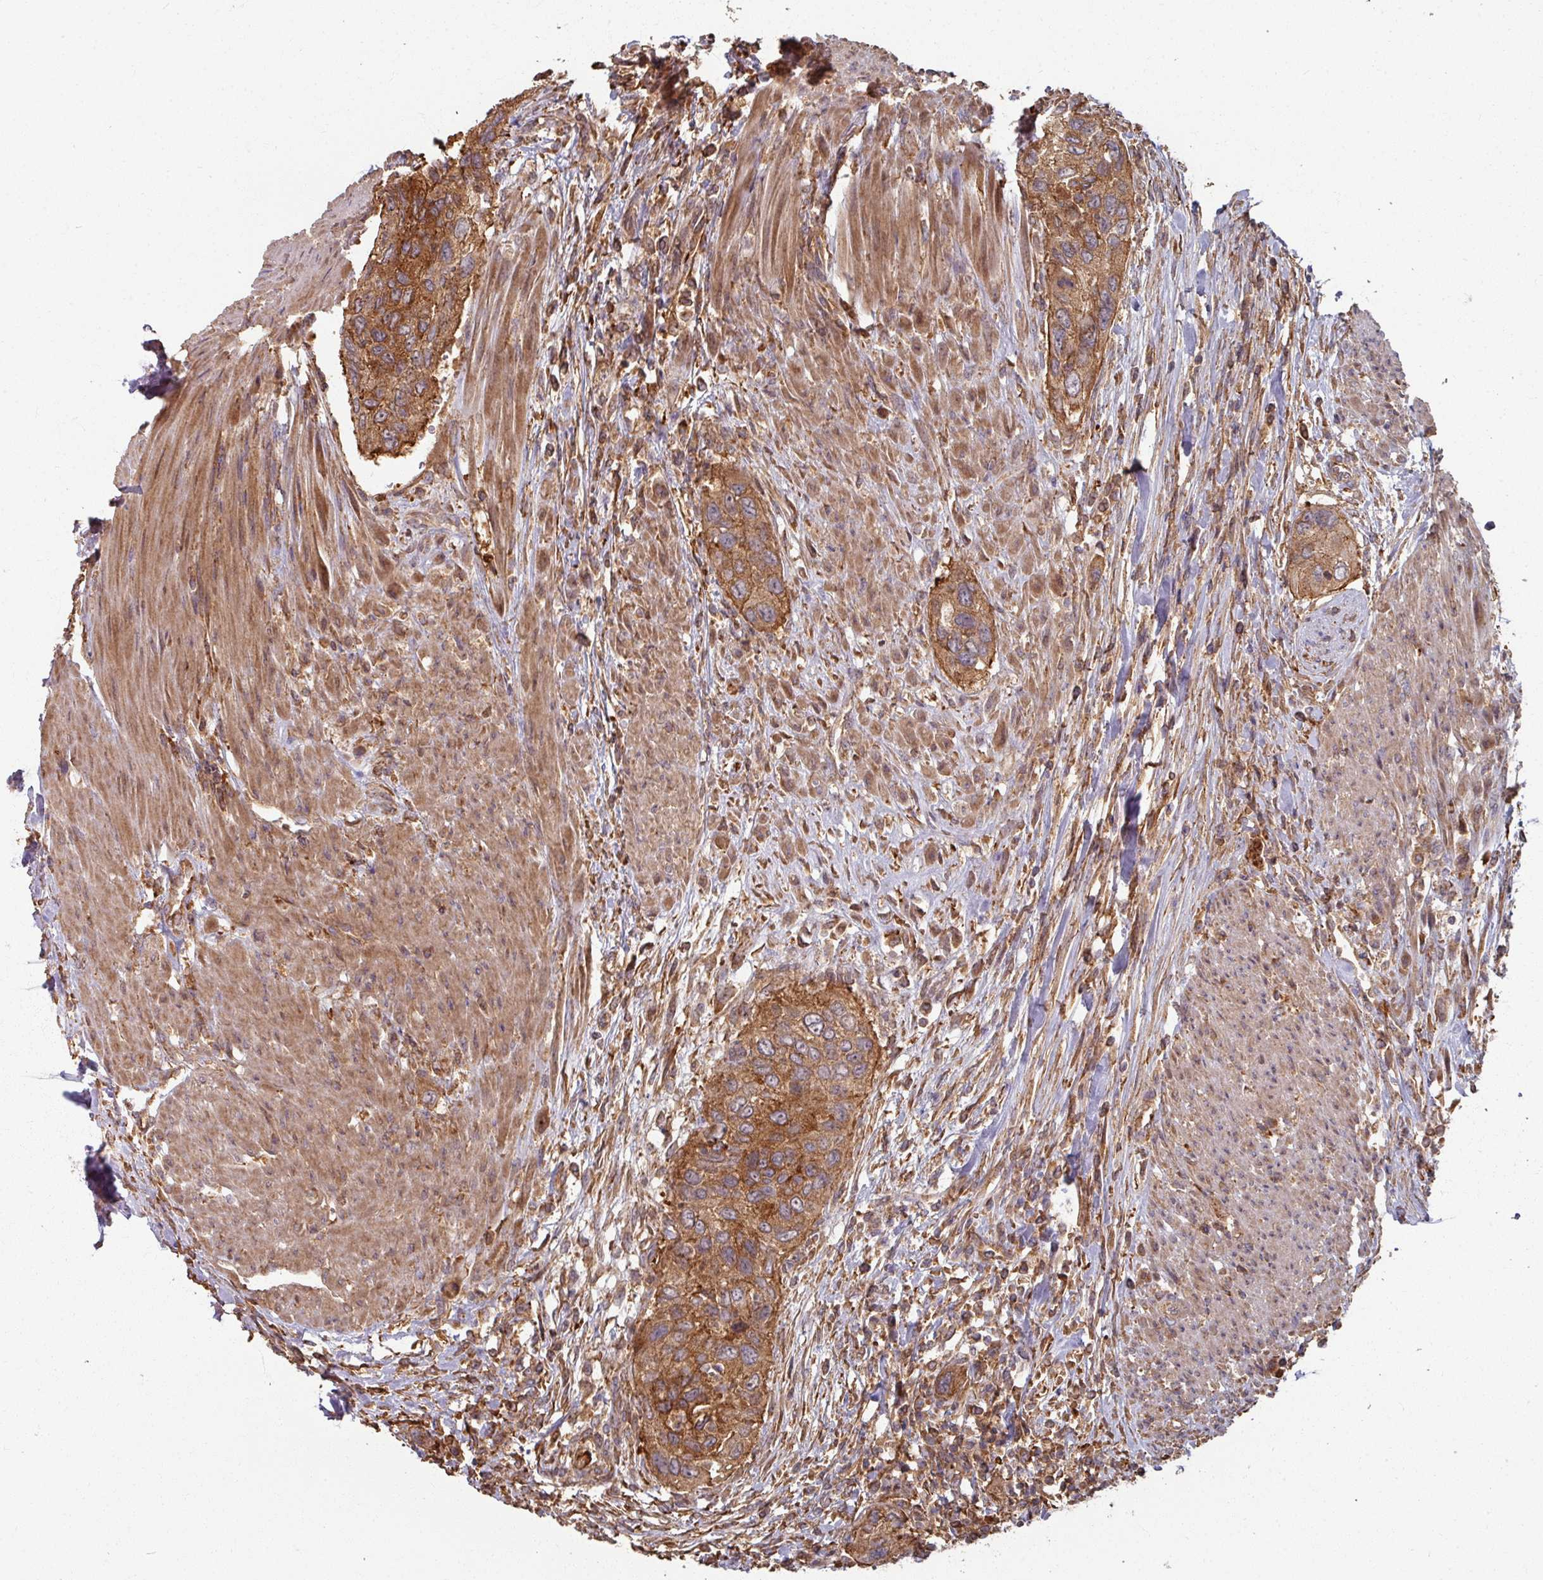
{"staining": {"intensity": "moderate", "quantity": ">75%", "location": "cytoplasmic/membranous"}, "tissue": "urothelial cancer", "cell_type": "Tumor cells", "image_type": "cancer", "snomed": [{"axis": "morphology", "description": "Urothelial carcinoma, High grade"}, {"axis": "topography", "description": "Urinary bladder"}], "caption": "High-grade urothelial carcinoma stained with DAB immunohistochemistry (IHC) shows medium levels of moderate cytoplasmic/membranous staining in approximately >75% of tumor cells.", "gene": "CCDC68", "patient": {"sex": "female", "age": 60}}